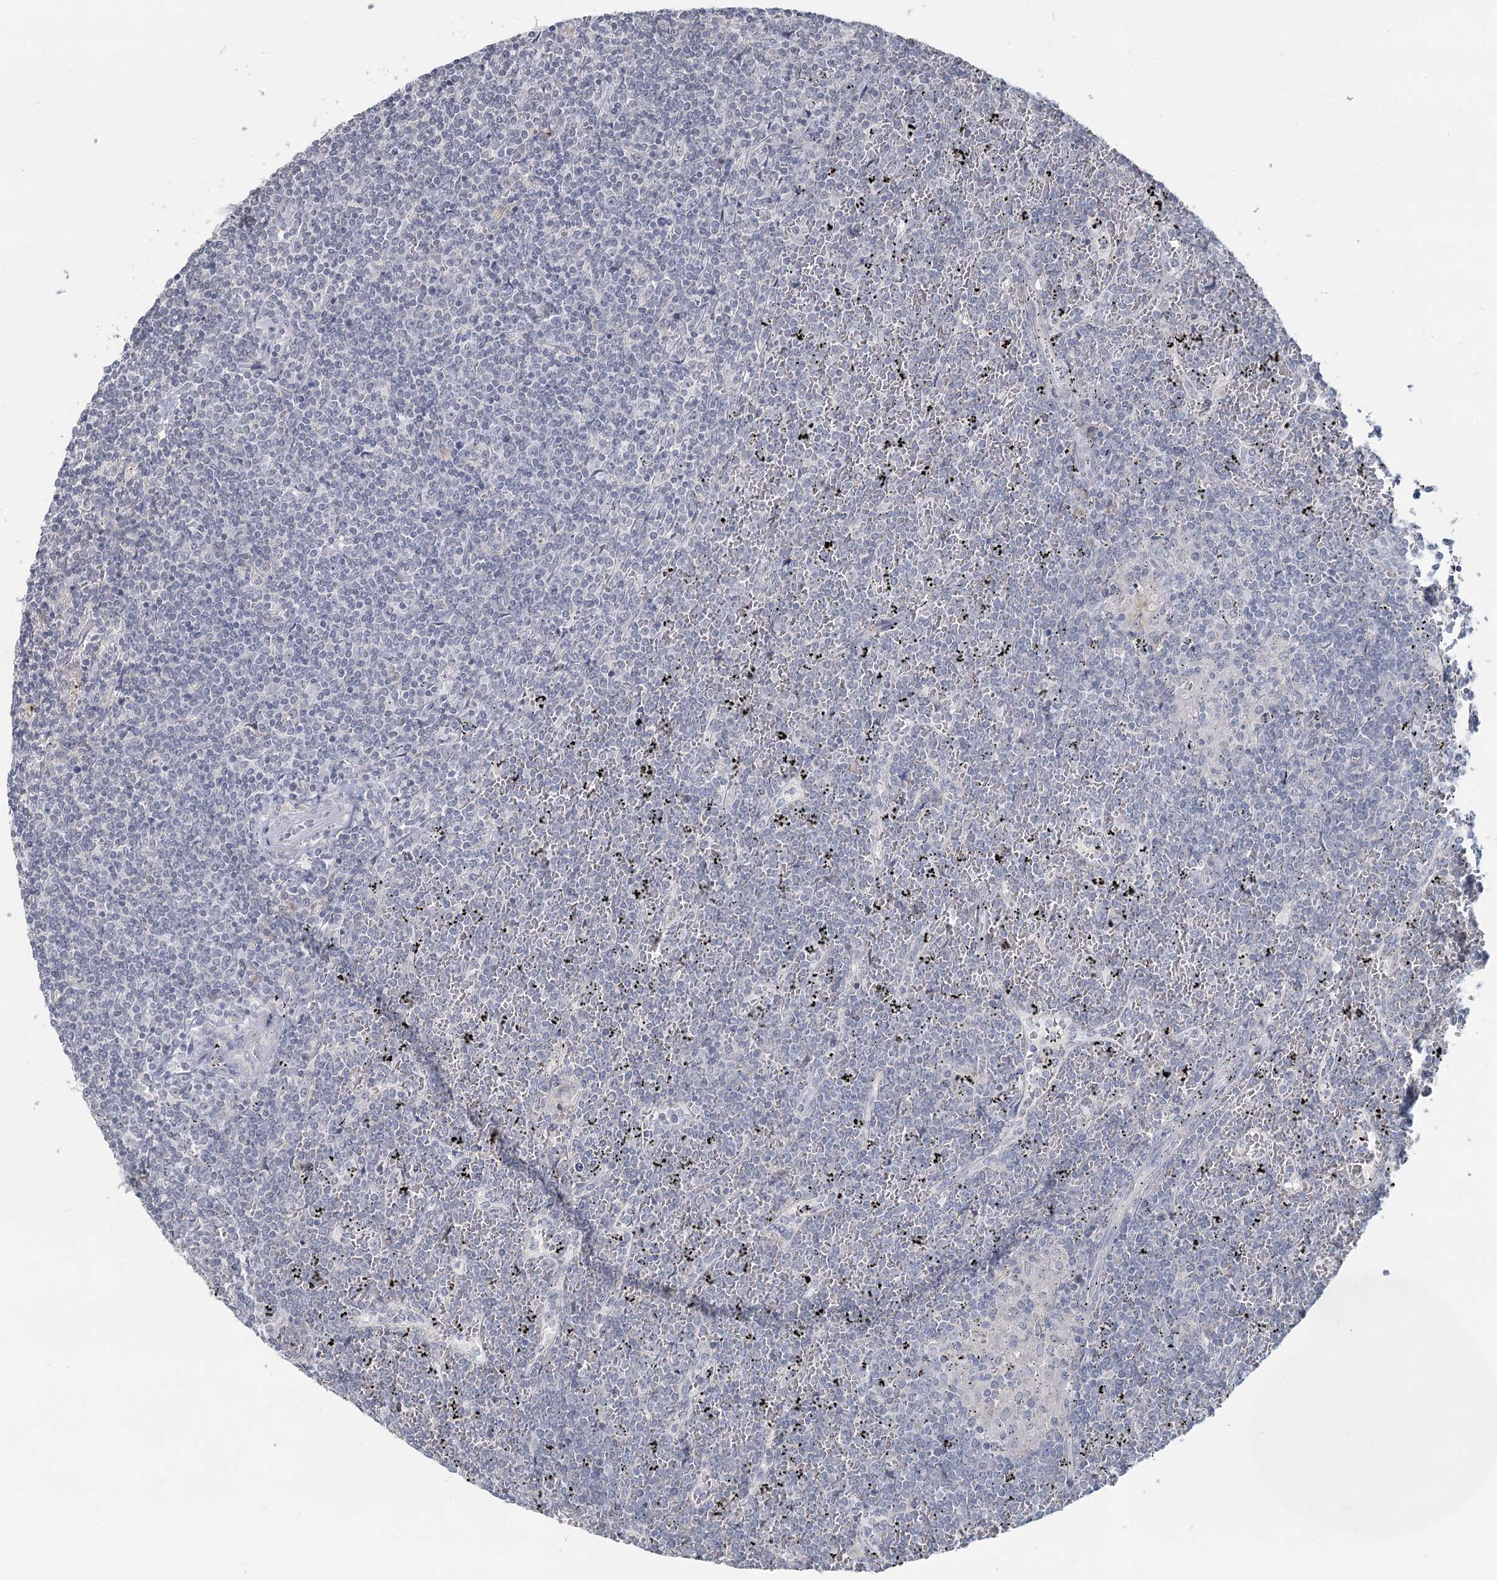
{"staining": {"intensity": "negative", "quantity": "none", "location": "none"}, "tissue": "lymphoma", "cell_type": "Tumor cells", "image_type": "cancer", "snomed": [{"axis": "morphology", "description": "Malignant lymphoma, non-Hodgkin's type, Low grade"}, {"axis": "topography", "description": "Spleen"}], "caption": "A high-resolution photomicrograph shows immunohistochemistry (IHC) staining of lymphoma, which demonstrates no significant positivity in tumor cells. The staining is performed using DAB brown chromogen with nuclei counter-stained in using hematoxylin.", "gene": "SLC9A3", "patient": {"sex": "female", "age": 19}}